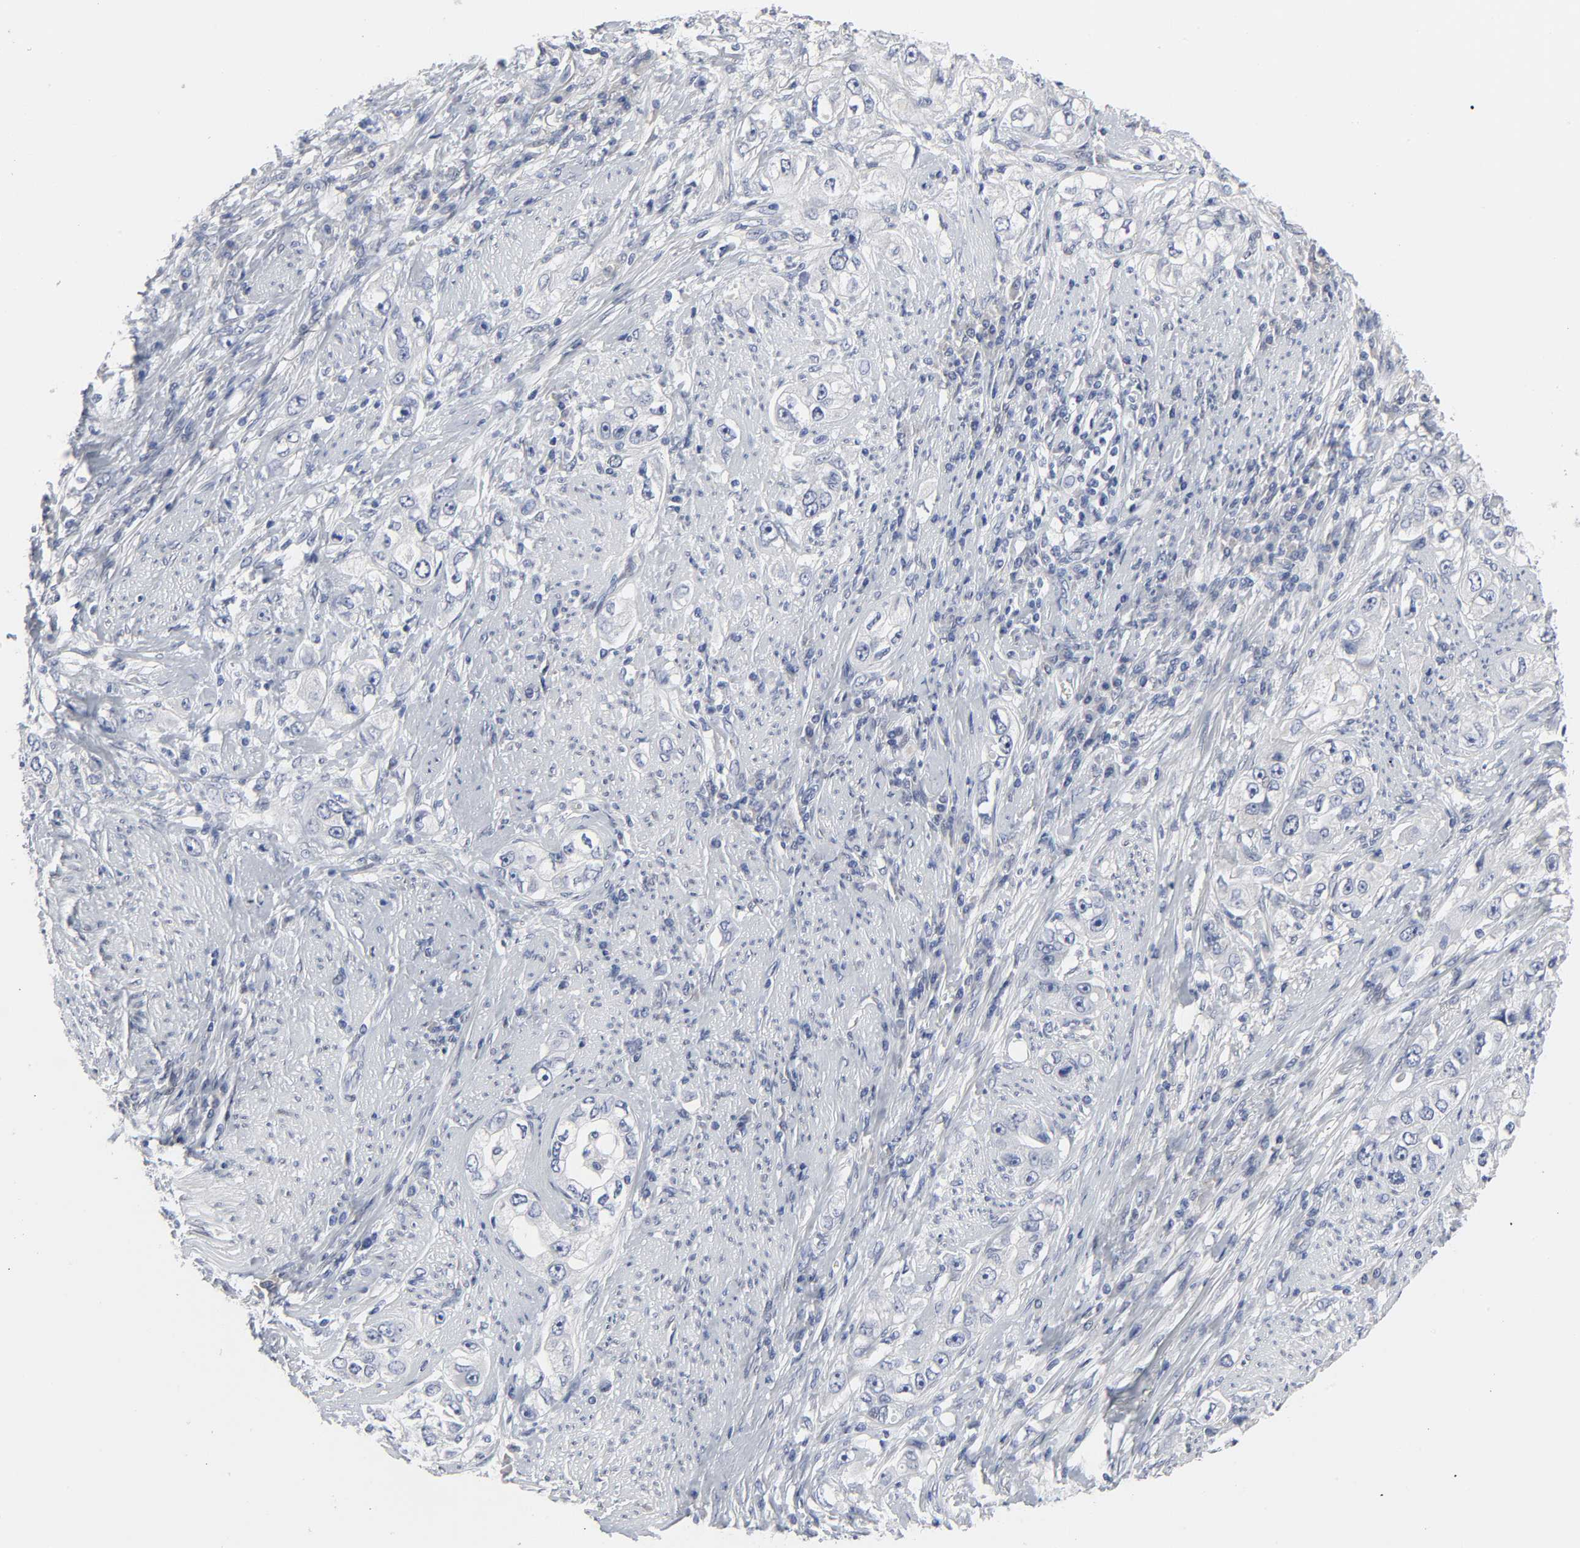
{"staining": {"intensity": "negative", "quantity": "none", "location": "none"}, "tissue": "stomach cancer", "cell_type": "Tumor cells", "image_type": "cancer", "snomed": [{"axis": "morphology", "description": "Adenocarcinoma, NOS"}, {"axis": "topography", "description": "Stomach, lower"}], "caption": "DAB immunohistochemical staining of adenocarcinoma (stomach) shows no significant staining in tumor cells.", "gene": "SALL2", "patient": {"sex": "female", "age": 93}}